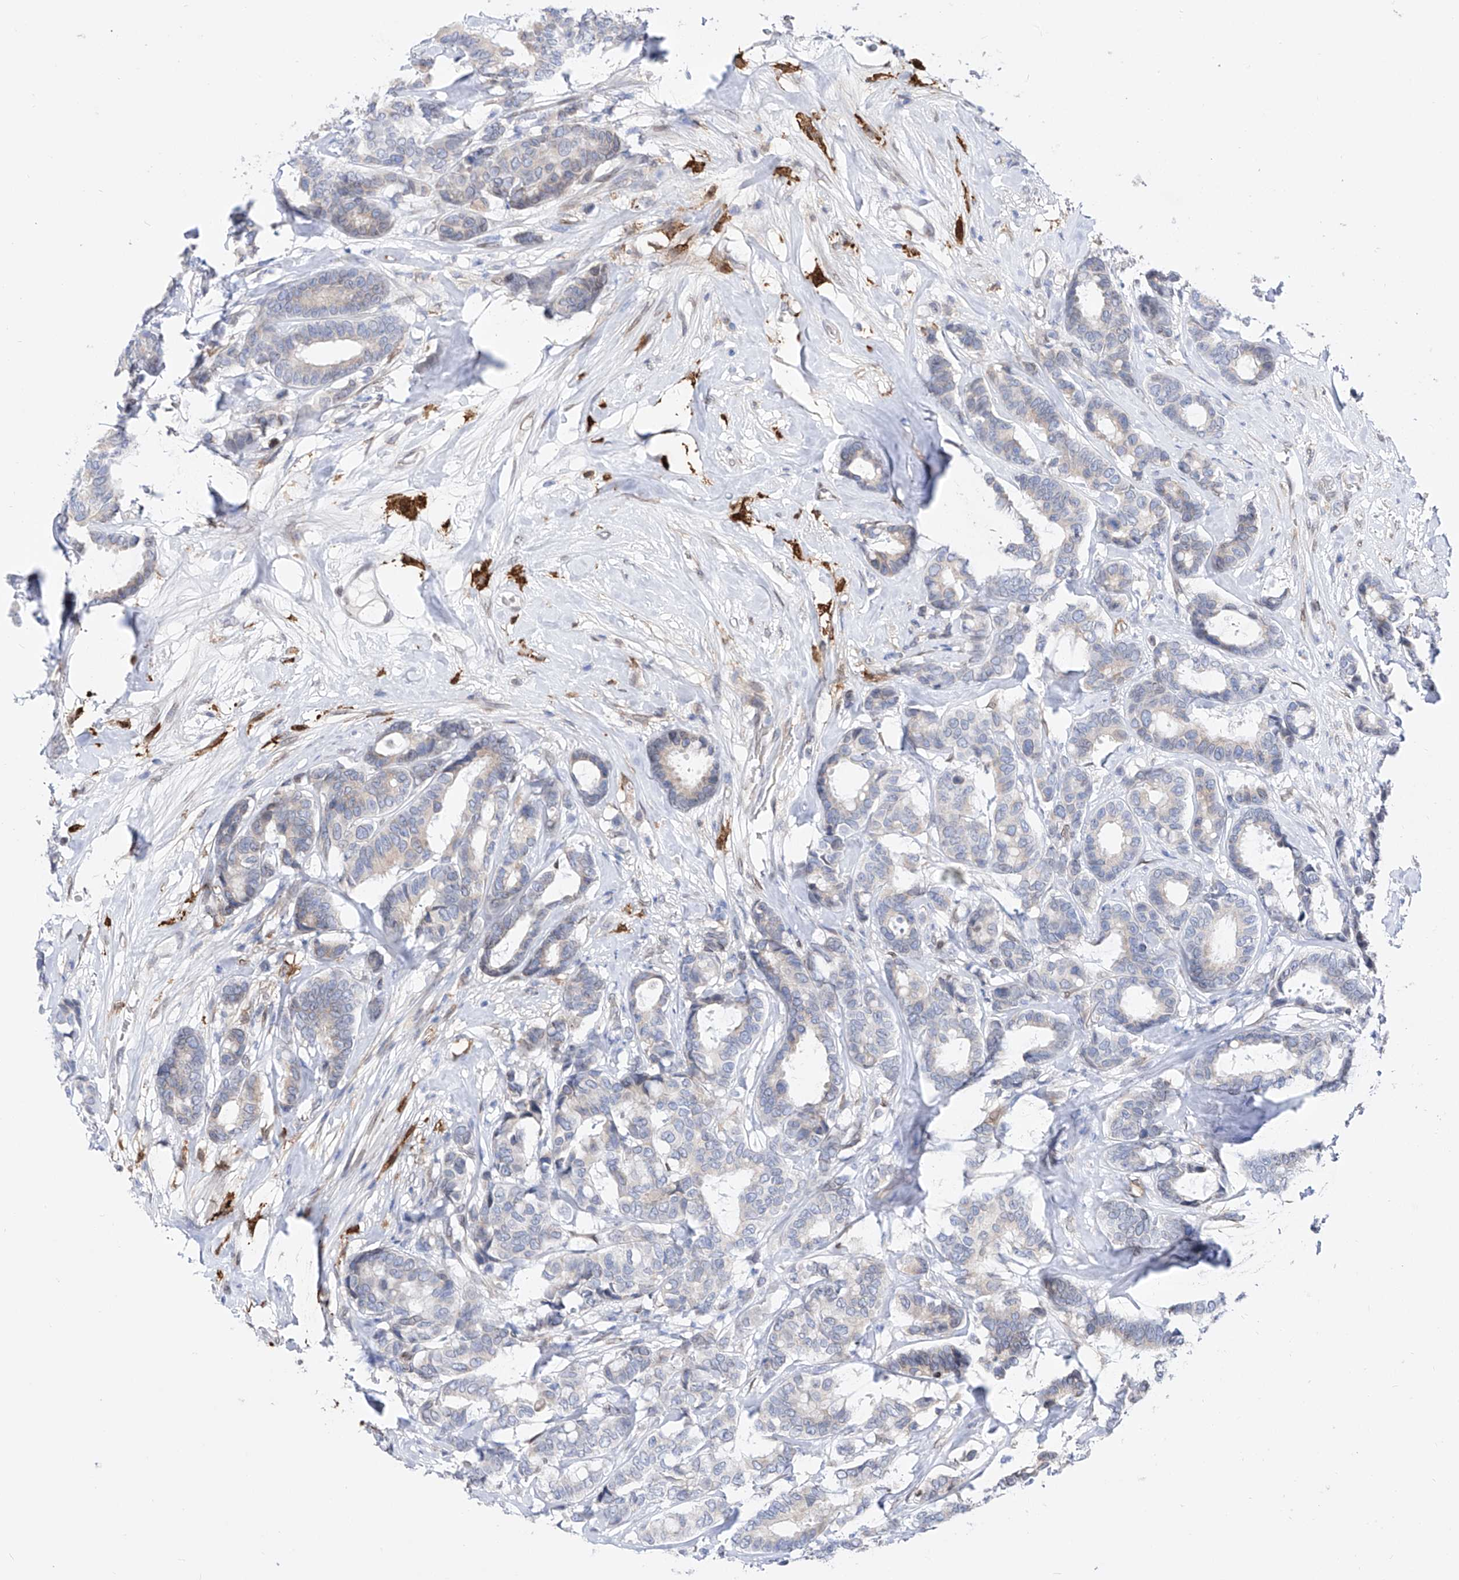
{"staining": {"intensity": "negative", "quantity": "none", "location": "none"}, "tissue": "breast cancer", "cell_type": "Tumor cells", "image_type": "cancer", "snomed": [{"axis": "morphology", "description": "Duct carcinoma"}, {"axis": "topography", "description": "Breast"}], "caption": "An image of breast intraductal carcinoma stained for a protein exhibits no brown staining in tumor cells.", "gene": "LCLAT1", "patient": {"sex": "female", "age": 87}}